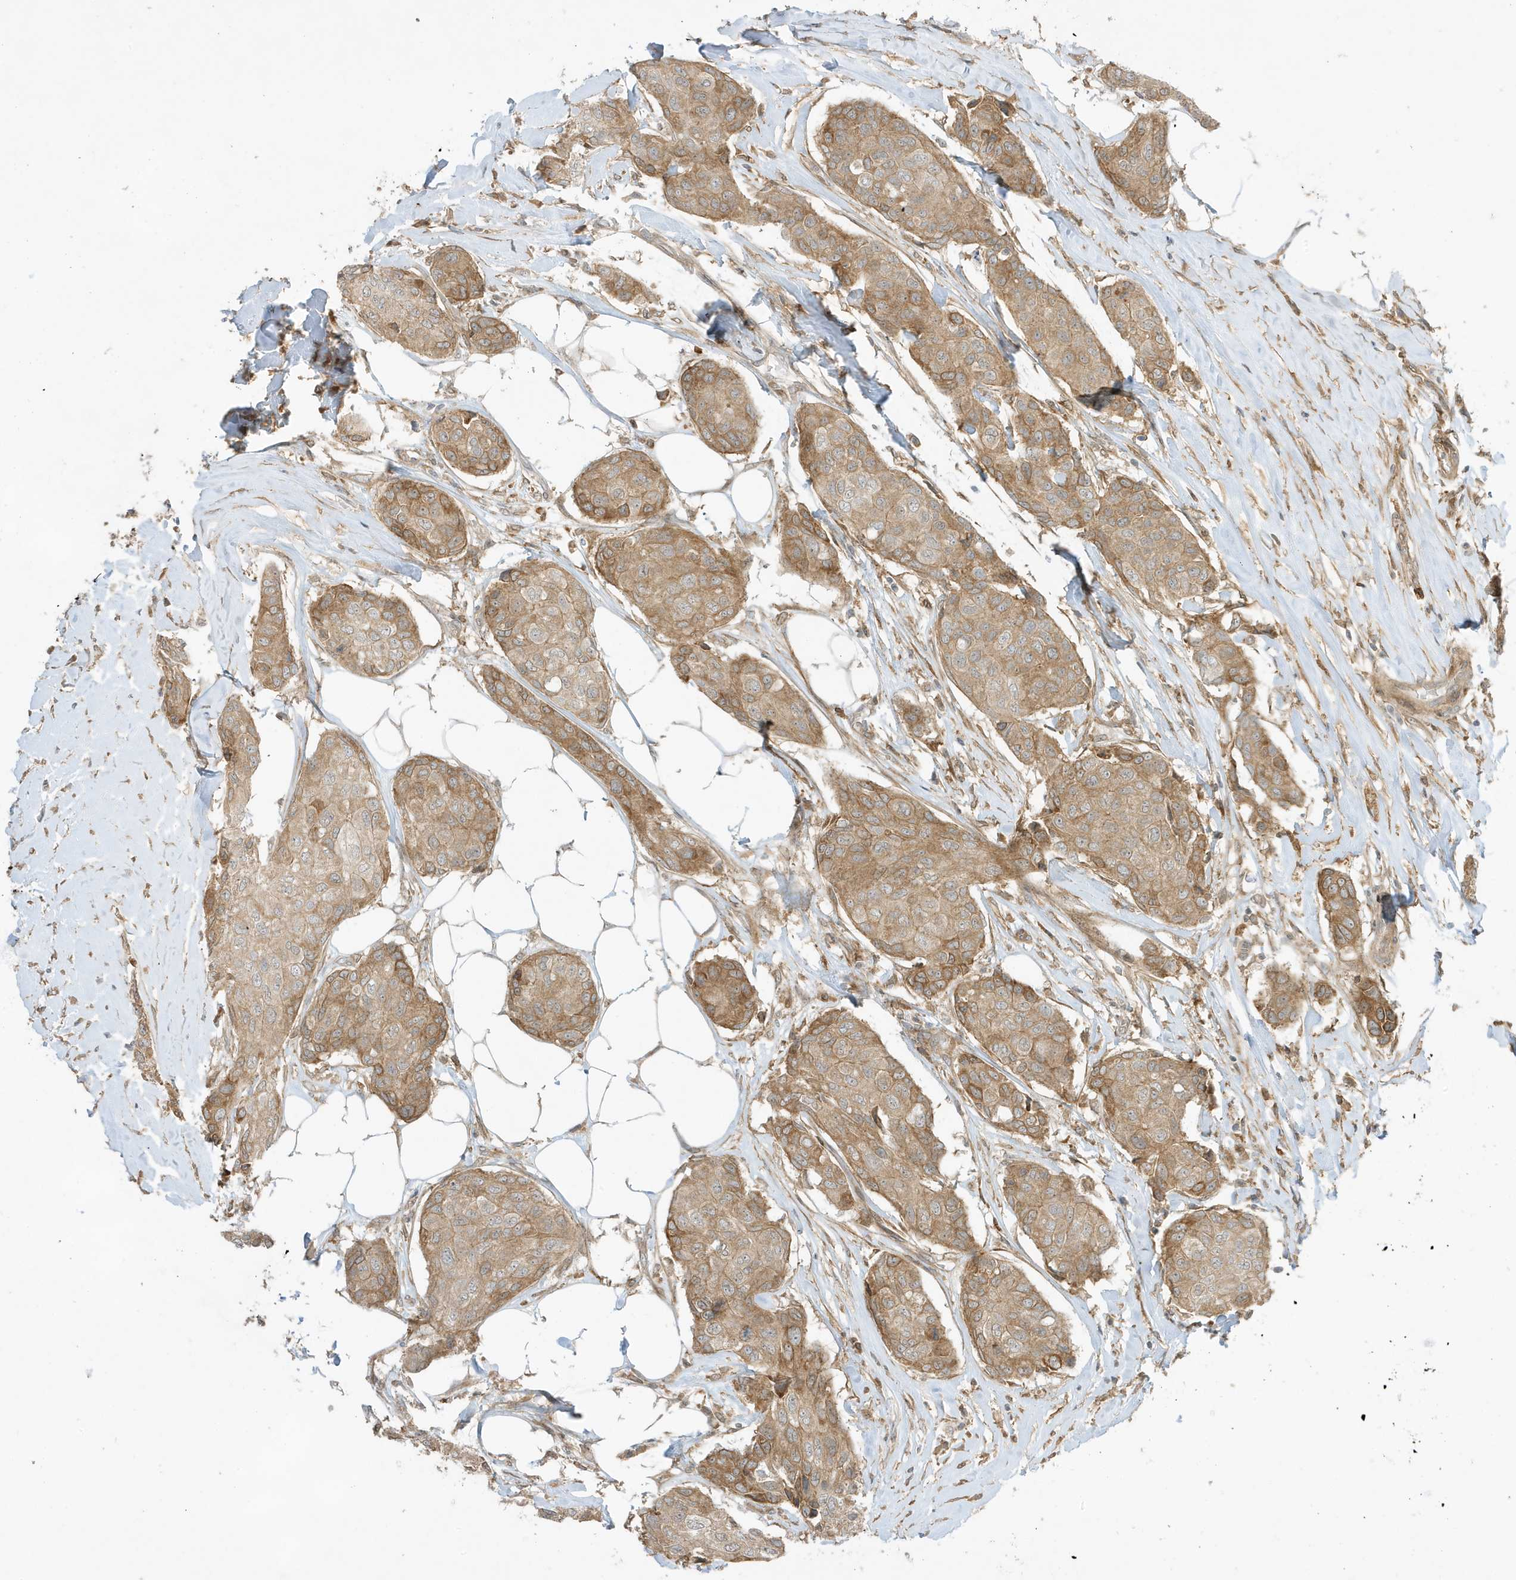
{"staining": {"intensity": "moderate", "quantity": ">75%", "location": "cytoplasmic/membranous"}, "tissue": "breast cancer", "cell_type": "Tumor cells", "image_type": "cancer", "snomed": [{"axis": "morphology", "description": "Duct carcinoma"}, {"axis": "topography", "description": "Breast"}], "caption": "Intraductal carcinoma (breast) stained for a protein shows moderate cytoplasmic/membranous positivity in tumor cells.", "gene": "SCARF2", "patient": {"sex": "female", "age": 80}}